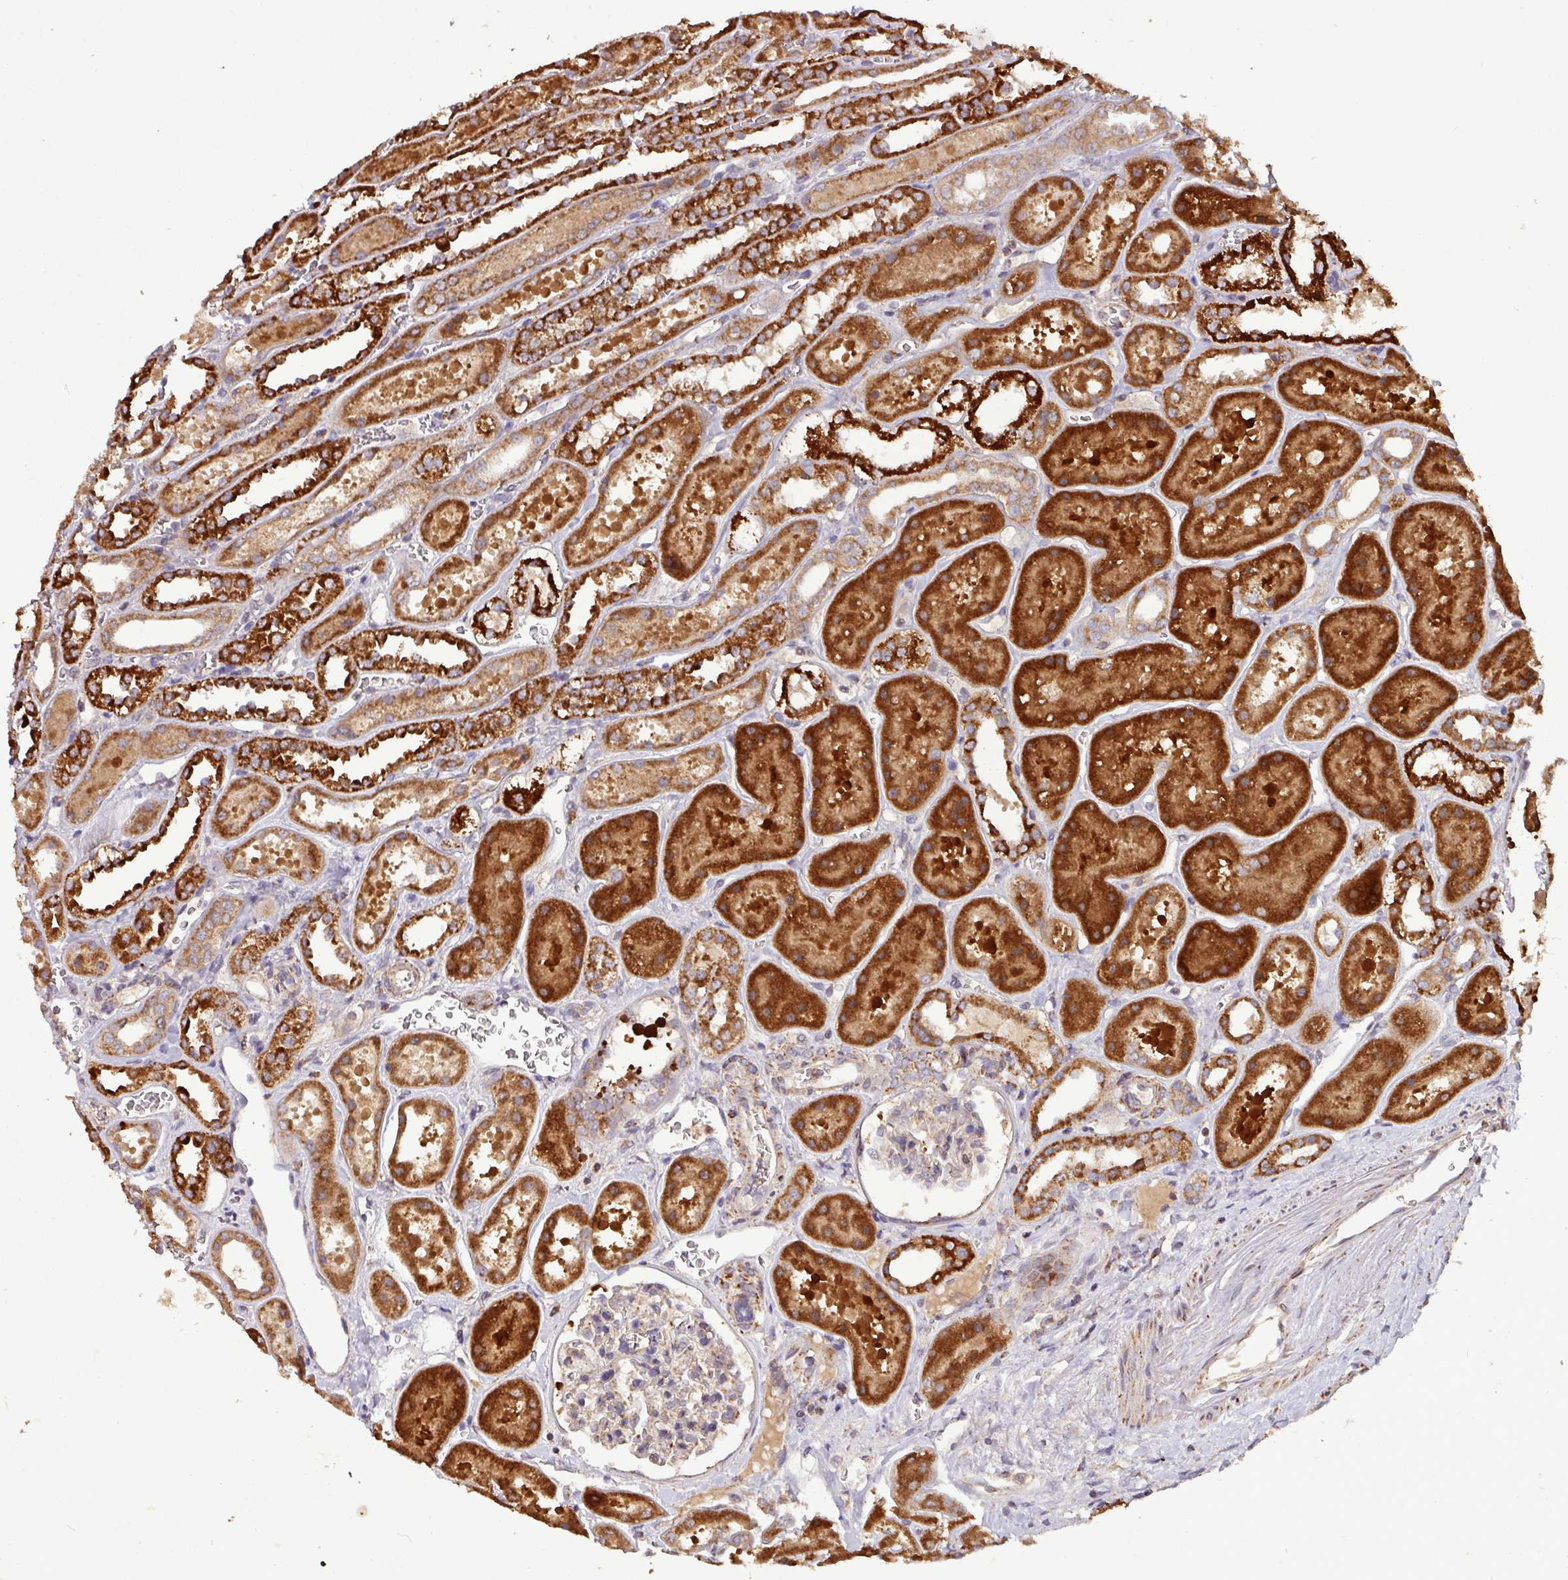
{"staining": {"intensity": "weak", "quantity": "25%-75%", "location": "cytoplasmic/membranous"}, "tissue": "kidney", "cell_type": "Cells in glomeruli", "image_type": "normal", "snomed": [{"axis": "morphology", "description": "Normal tissue, NOS"}, {"axis": "topography", "description": "Kidney"}], "caption": "This histopathology image demonstrates normal kidney stained with IHC to label a protein in brown. The cytoplasmic/membranous of cells in glomeruli show weak positivity for the protein. Nuclei are counter-stained blue.", "gene": "YPEL1", "patient": {"sex": "female", "age": 41}}